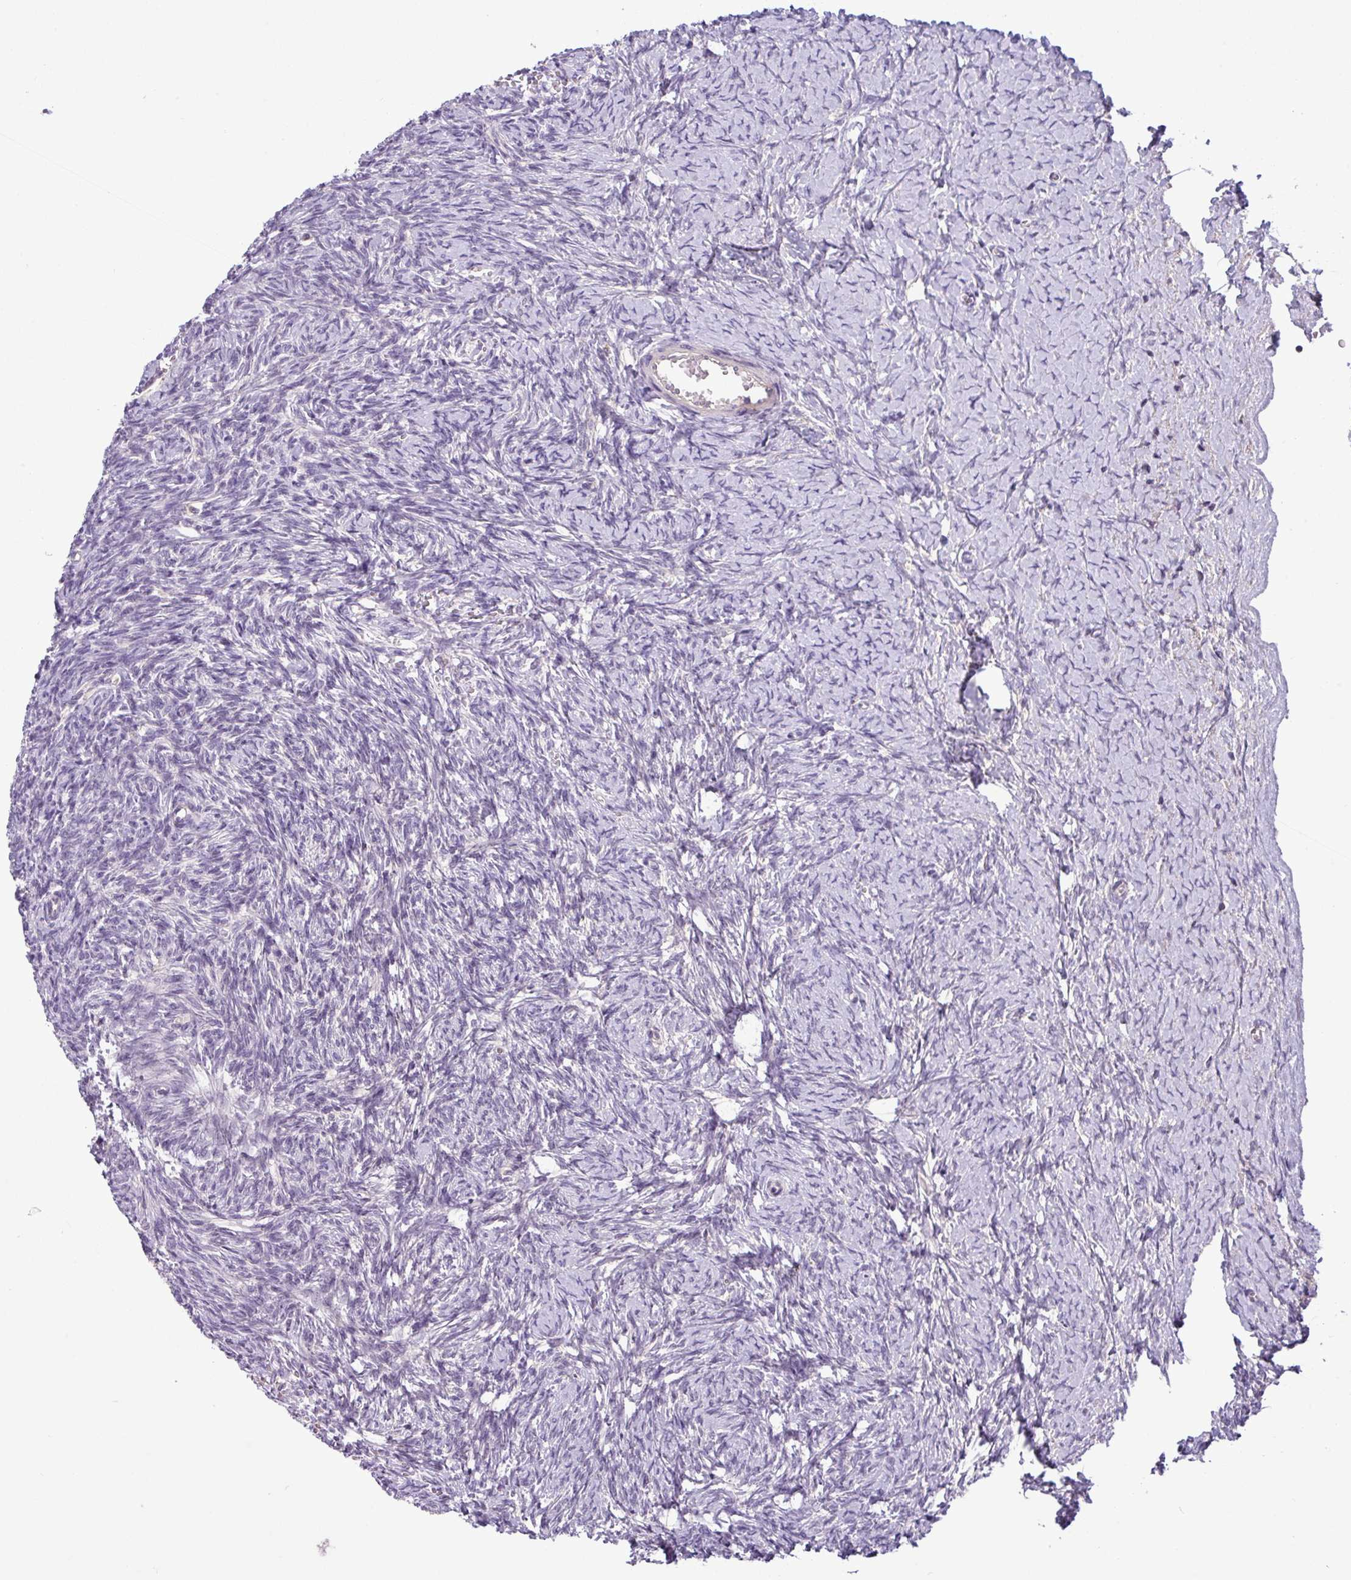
{"staining": {"intensity": "weak", "quantity": ">75%", "location": "cytoplasmic/membranous"}, "tissue": "ovary", "cell_type": "Follicle cells", "image_type": "normal", "snomed": [{"axis": "morphology", "description": "Normal tissue, NOS"}, {"axis": "topography", "description": "Ovary"}], "caption": "The image displays immunohistochemical staining of normal ovary. There is weak cytoplasmic/membranous staining is present in about >75% of follicle cells.", "gene": "TMEM62", "patient": {"sex": "female", "age": 39}}